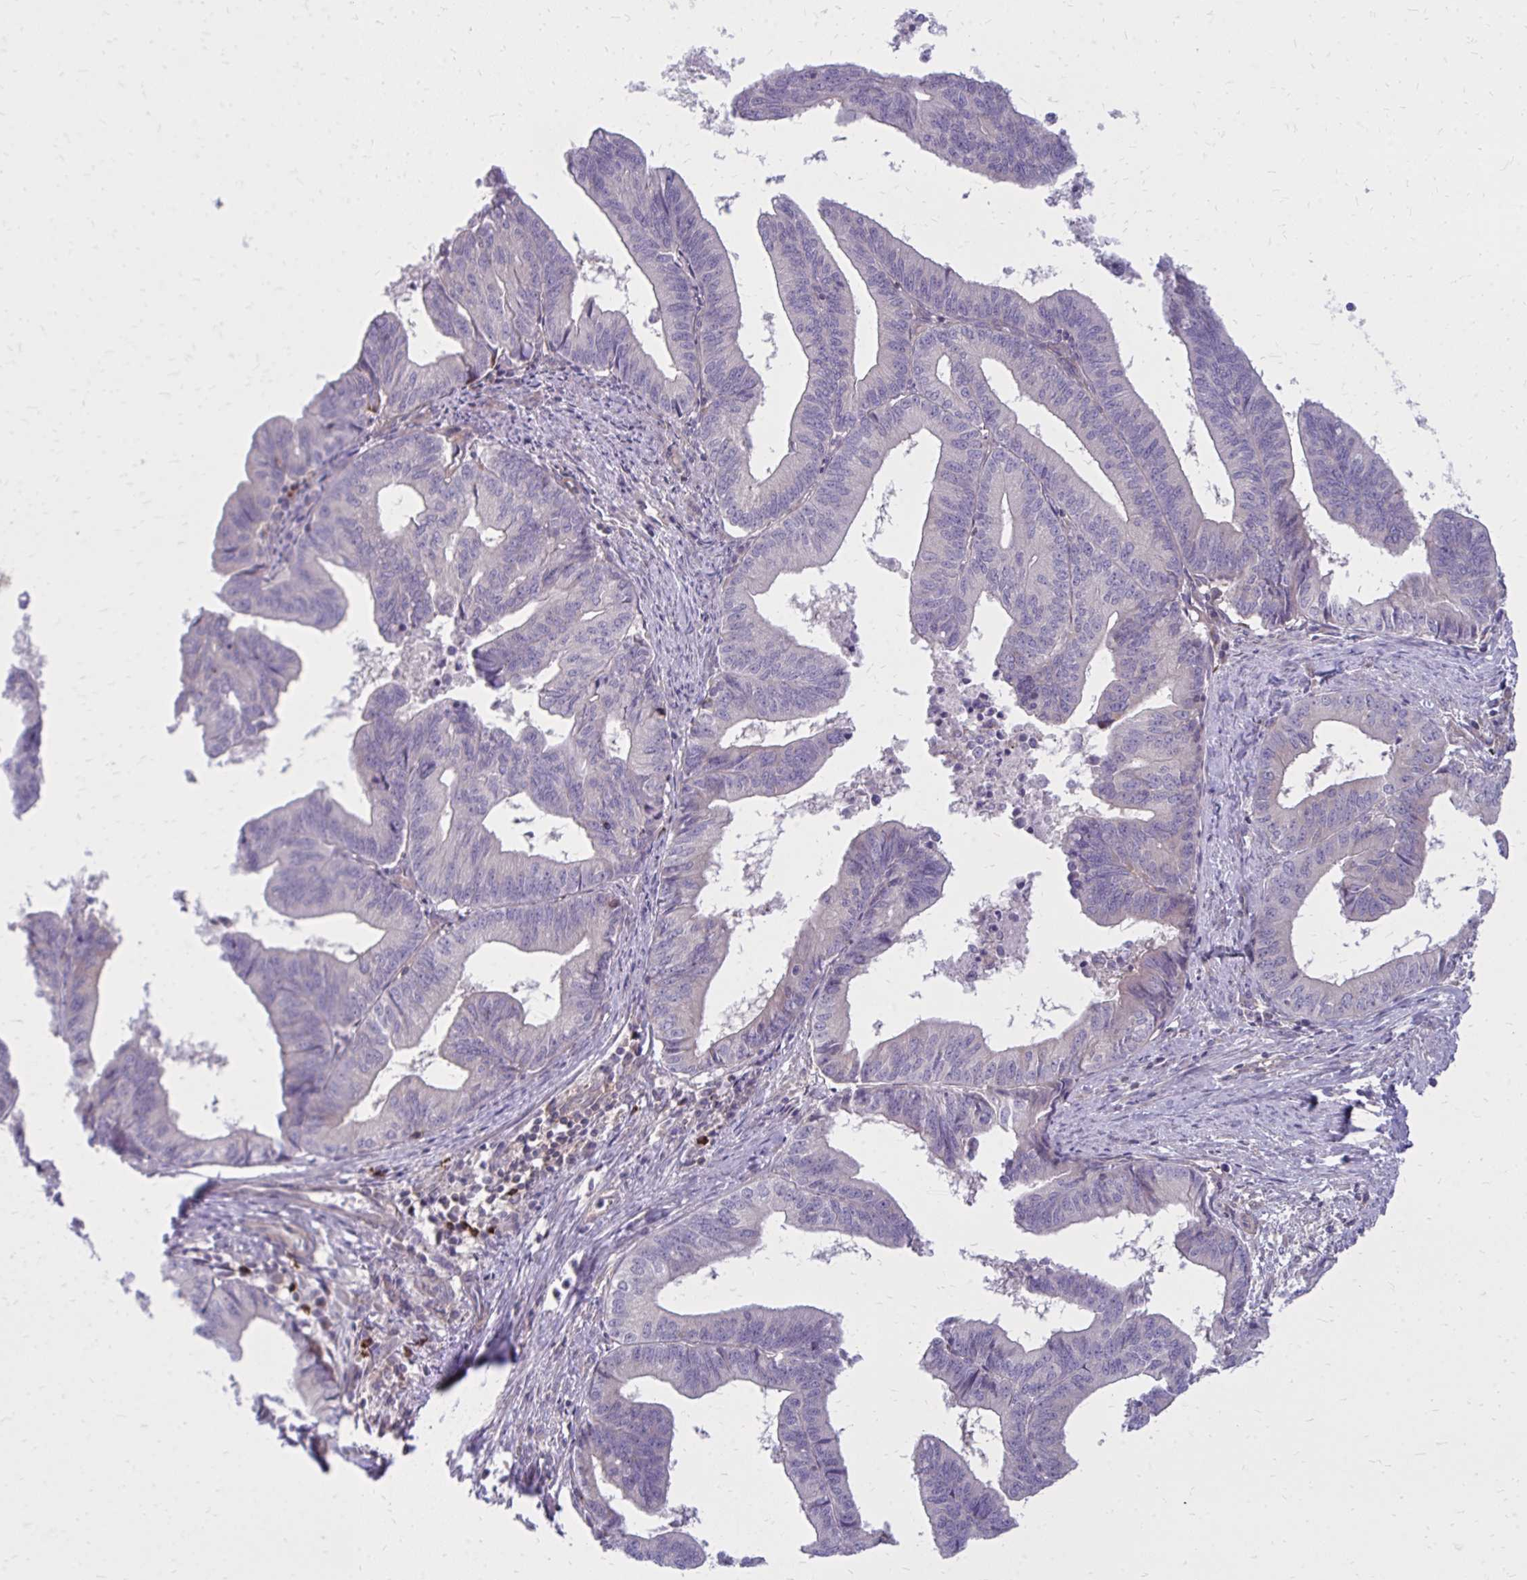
{"staining": {"intensity": "weak", "quantity": "<25%", "location": "cytoplasmic/membranous"}, "tissue": "endometrial cancer", "cell_type": "Tumor cells", "image_type": "cancer", "snomed": [{"axis": "morphology", "description": "Adenocarcinoma, NOS"}, {"axis": "topography", "description": "Endometrium"}], "caption": "An immunohistochemistry histopathology image of endometrial cancer is shown. There is no staining in tumor cells of endometrial cancer. (Immunohistochemistry (ihc), brightfield microscopy, high magnification).", "gene": "ASAP1", "patient": {"sex": "female", "age": 65}}